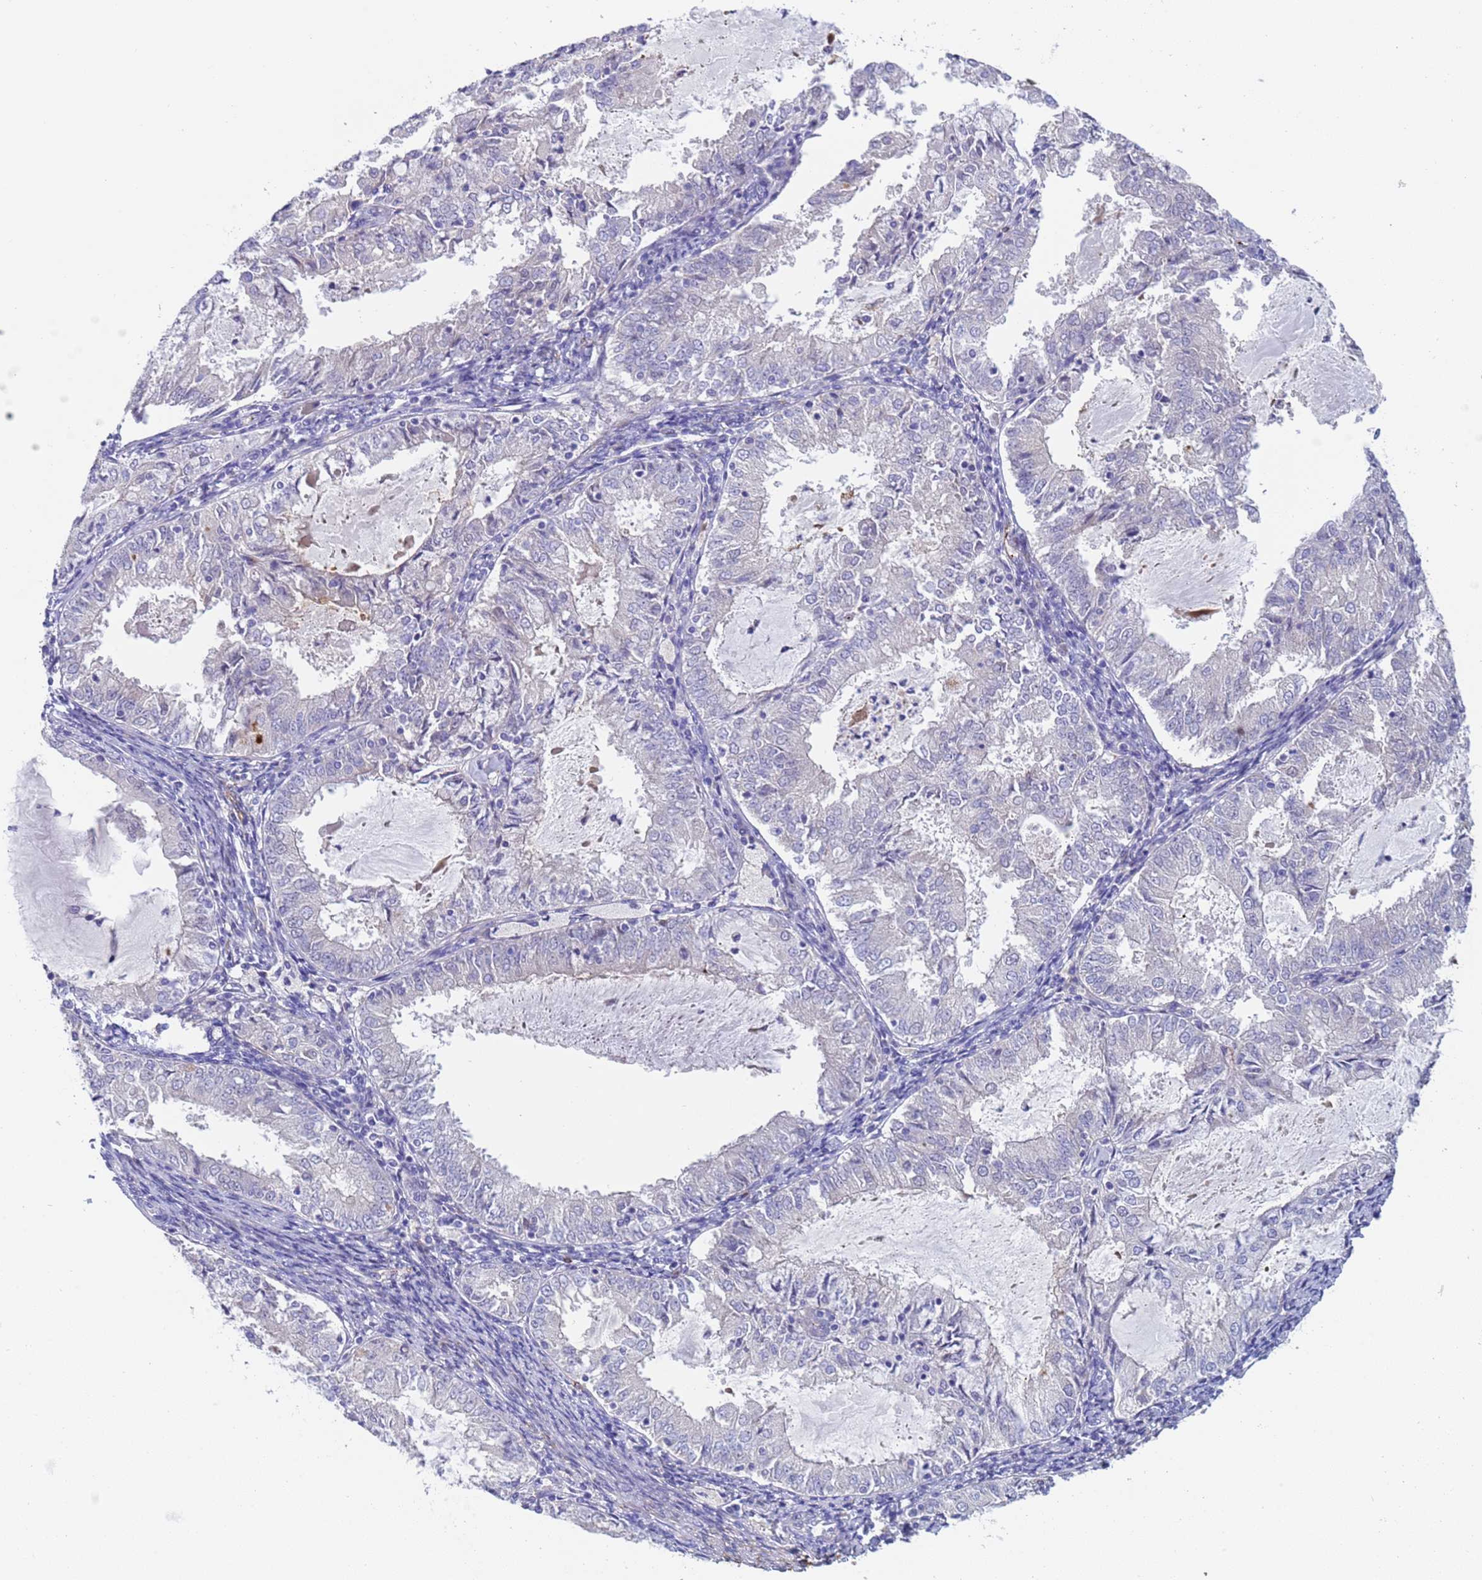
{"staining": {"intensity": "negative", "quantity": "none", "location": "none"}, "tissue": "endometrial cancer", "cell_type": "Tumor cells", "image_type": "cancer", "snomed": [{"axis": "morphology", "description": "Adenocarcinoma, NOS"}, {"axis": "topography", "description": "Endometrium"}], "caption": "Human endometrial adenocarcinoma stained for a protein using immunohistochemistry exhibits no staining in tumor cells.", "gene": "C4orf46", "patient": {"sex": "female", "age": 57}}